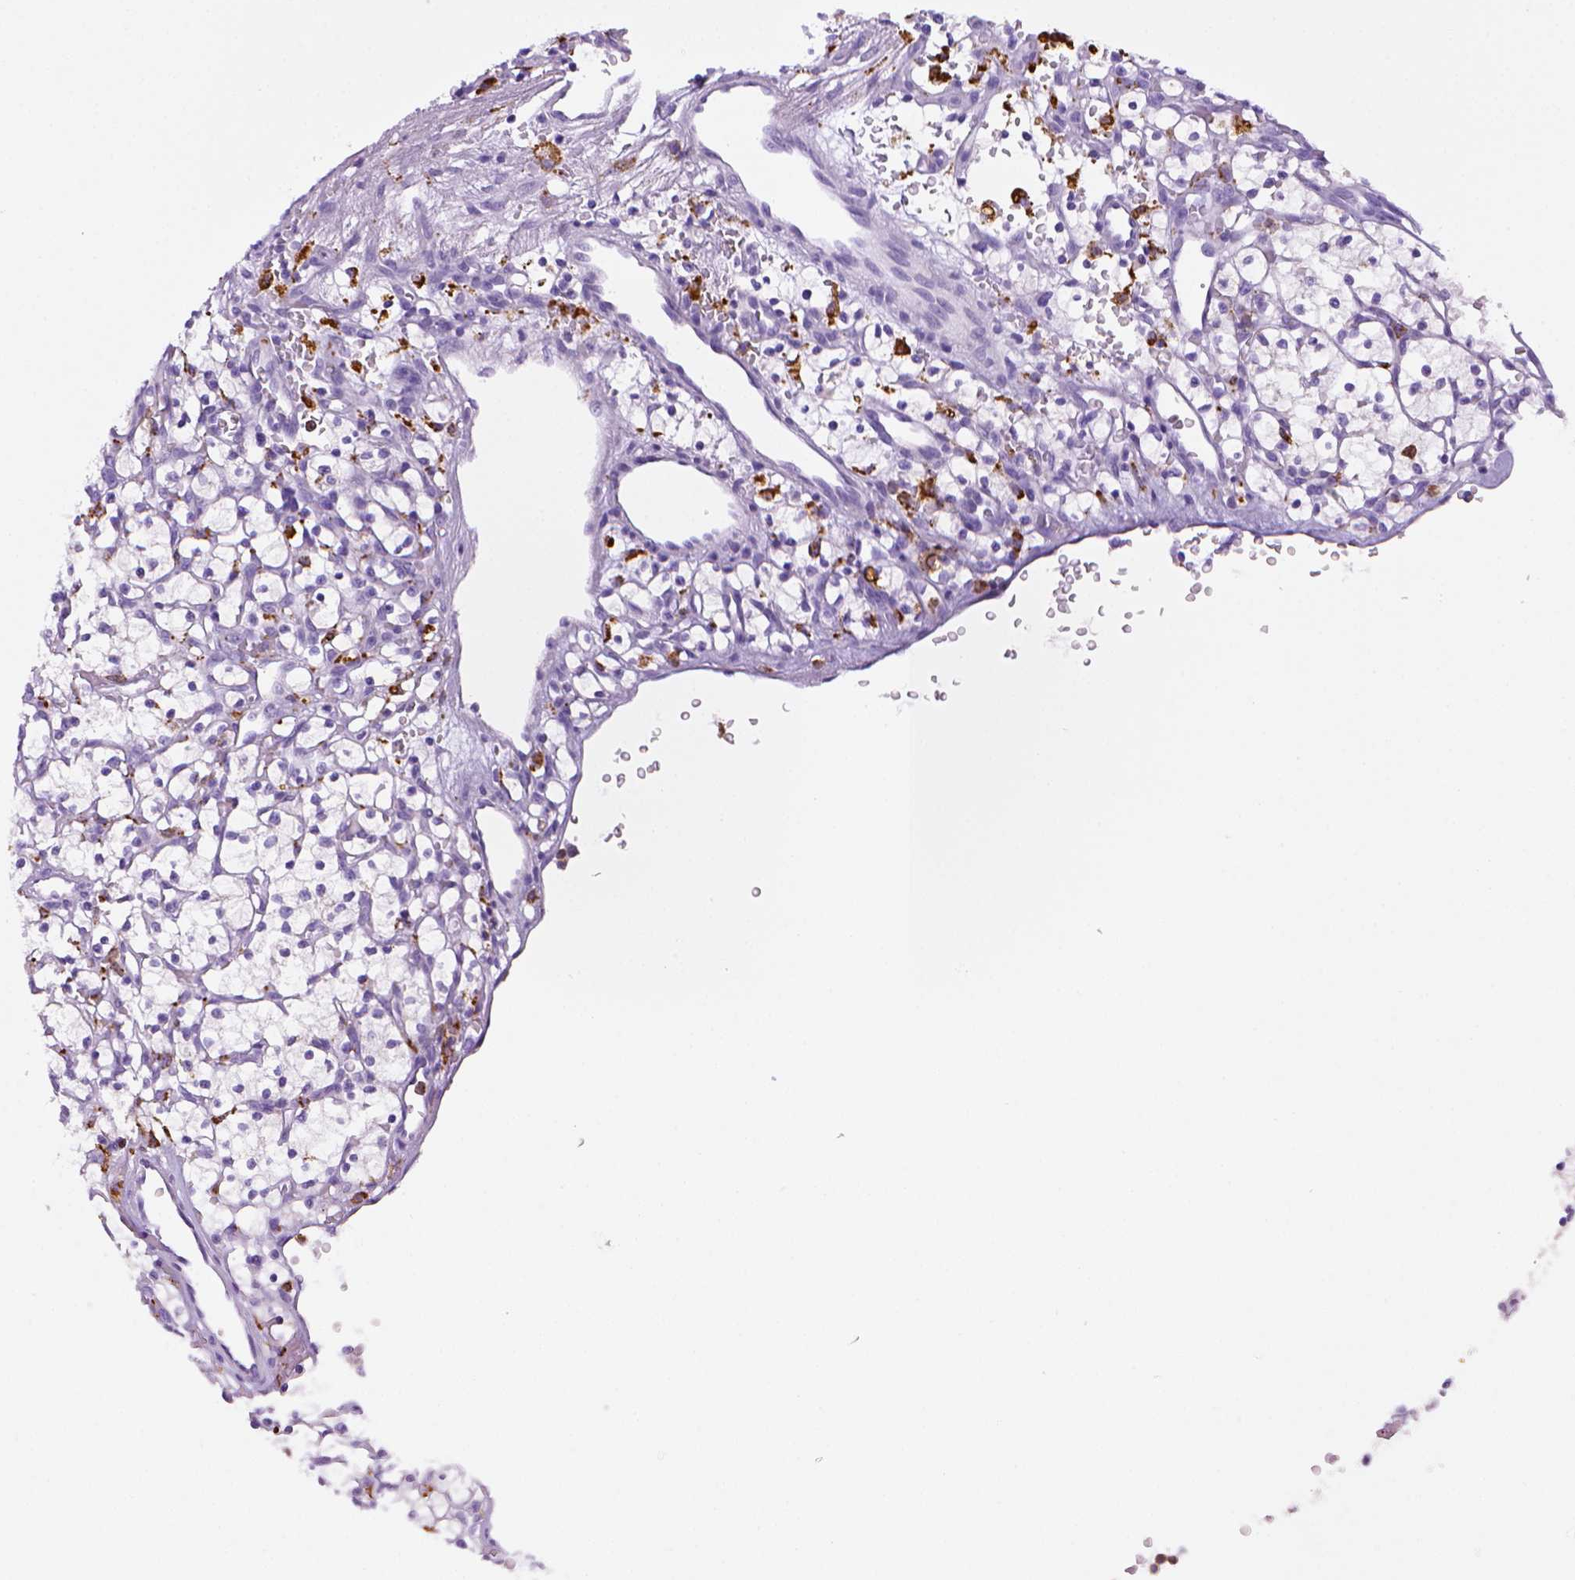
{"staining": {"intensity": "negative", "quantity": "none", "location": "none"}, "tissue": "renal cancer", "cell_type": "Tumor cells", "image_type": "cancer", "snomed": [{"axis": "morphology", "description": "Adenocarcinoma, NOS"}, {"axis": "topography", "description": "Kidney"}], "caption": "Adenocarcinoma (renal) was stained to show a protein in brown. There is no significant staining in tumor cells.", "gene": "CD68", "patient": {"sex": "female", "age": 64}}